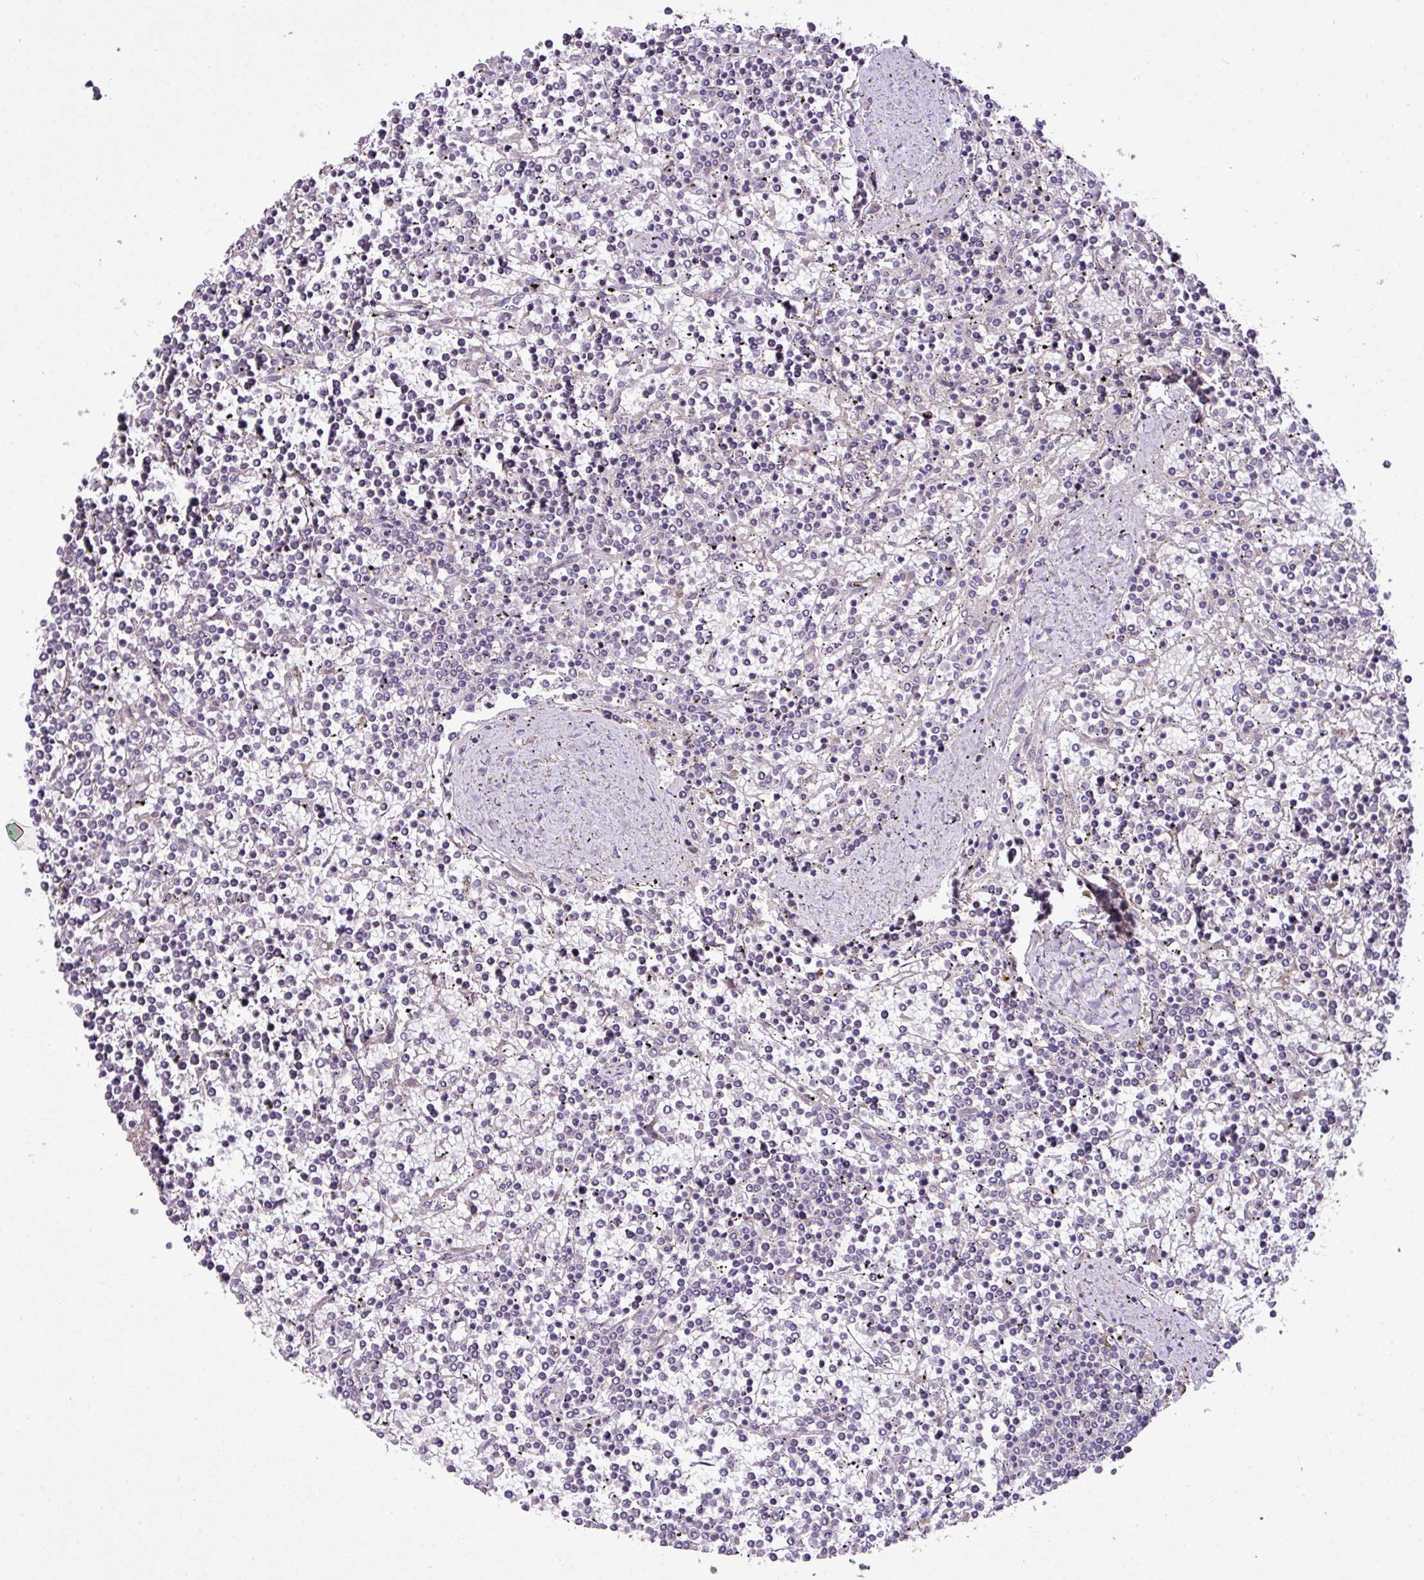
{"staining": {"intensity": "negative", "quantity": "none", "location": "none"}, "tissue": "lymphoma", "cell_type": "Tumor cells", "image_type": "cancer", "snomed": [{"axis": "morphology", "description": "Malignant lymphoma, non-Hodgkin's type, Low grade"}, {"axis": "topography", "description": "Spleen"}], "caption": "Tumor cells show no significant protein positivity in malignant lymphoma, non-Hodgkin's type (low-grade).", "gene": "XIAP", "patient": {"sex": "female", "age": 19}}